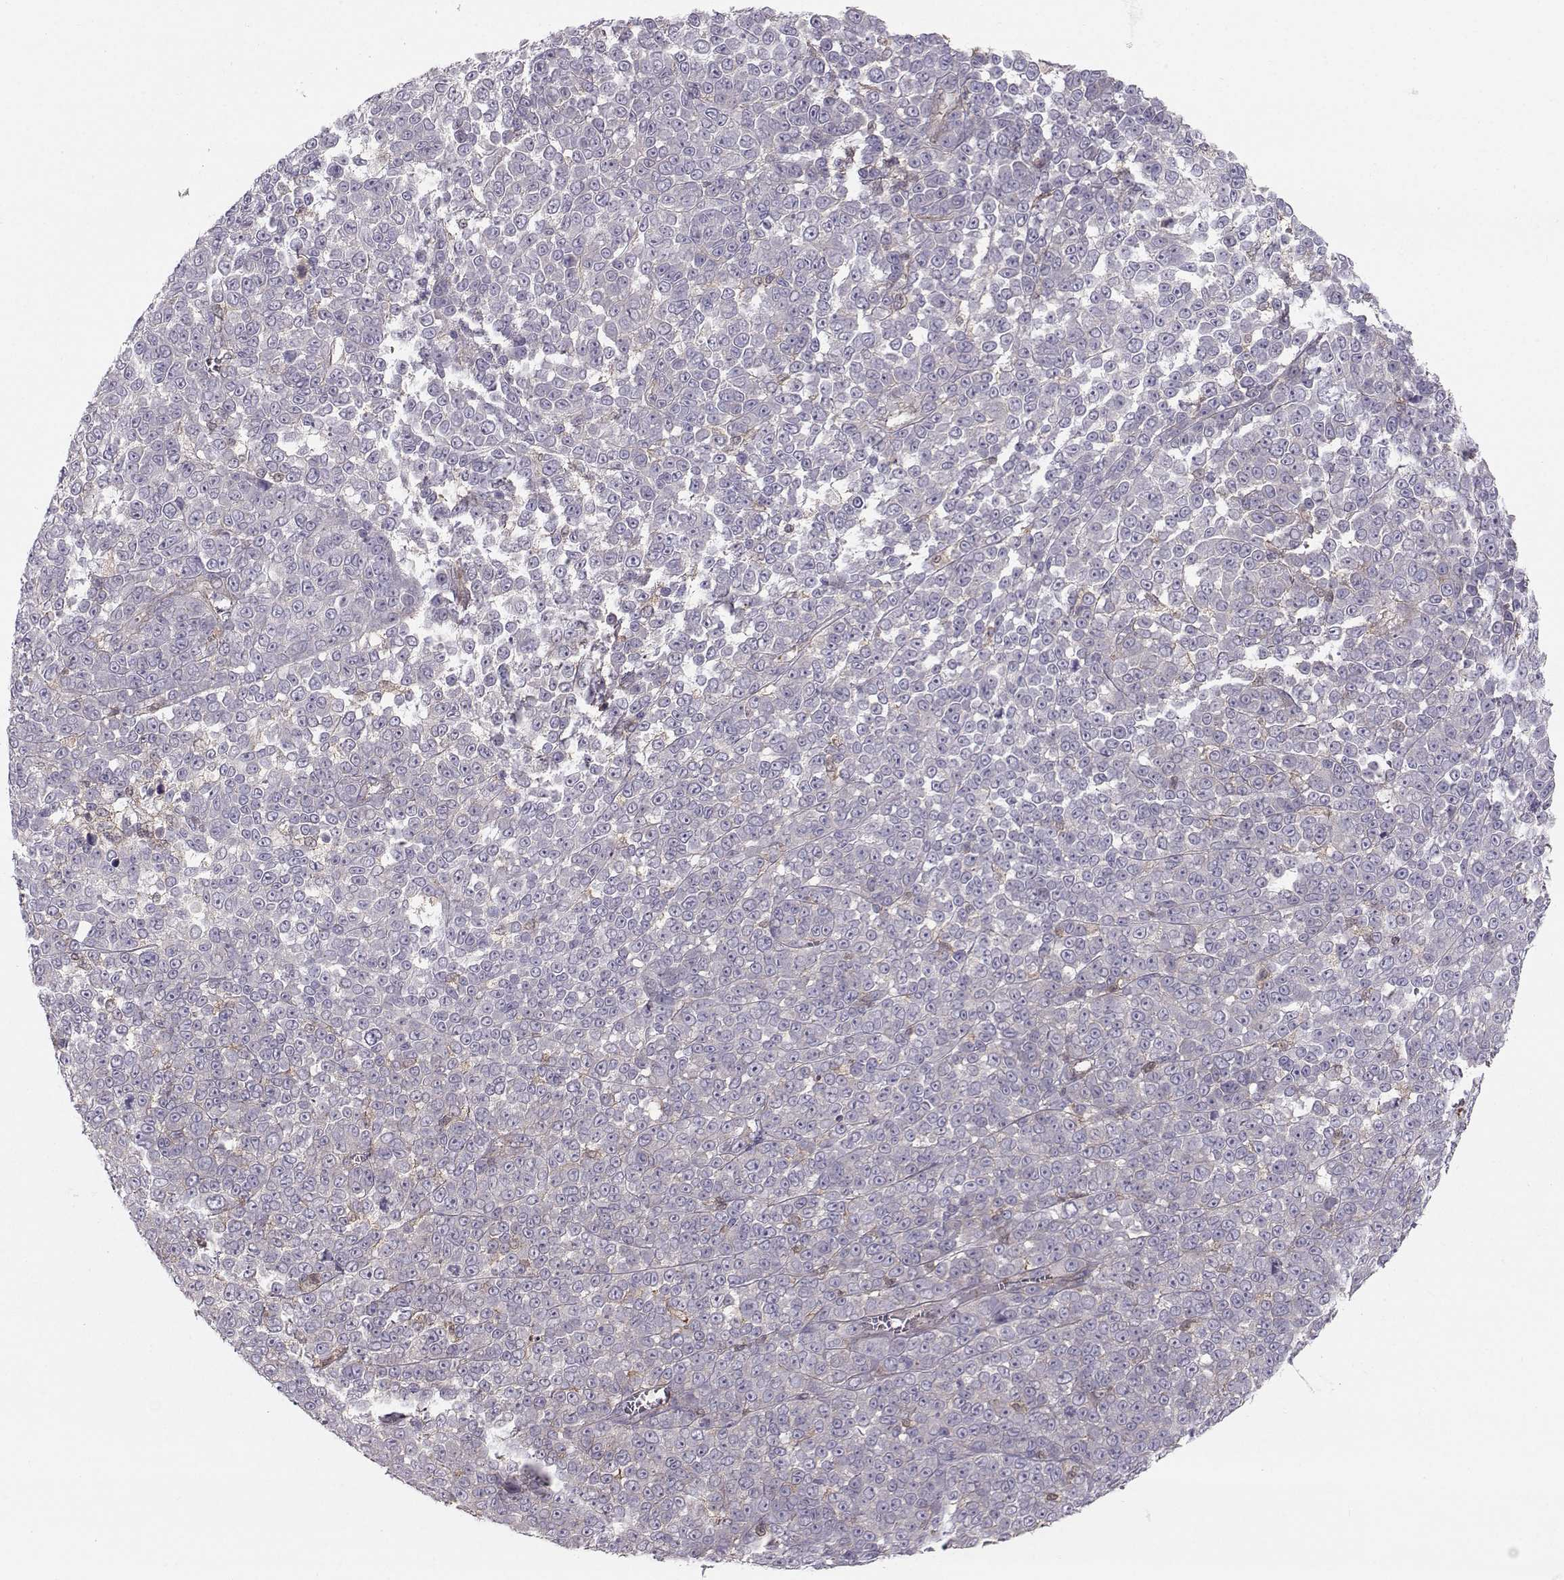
{"staining": {"intensity": "negative", "quantity": "none", "location": "none"}, "tissue": "melanoma", "cell_type": "Tumor cells", "image_type": "cancer", "snomed": [{"axis": "morphology", "description": "Malignant melanoma, NOS"}, {"axis": "topography", "description": "Skin"}], "caption": "Malignant melanoma stained for a protein using immunohistochemistry (IHC) exhibits no staining tumor cells.", "gene": "ASB16", "patient": {"sex": "female", "age": 95}}